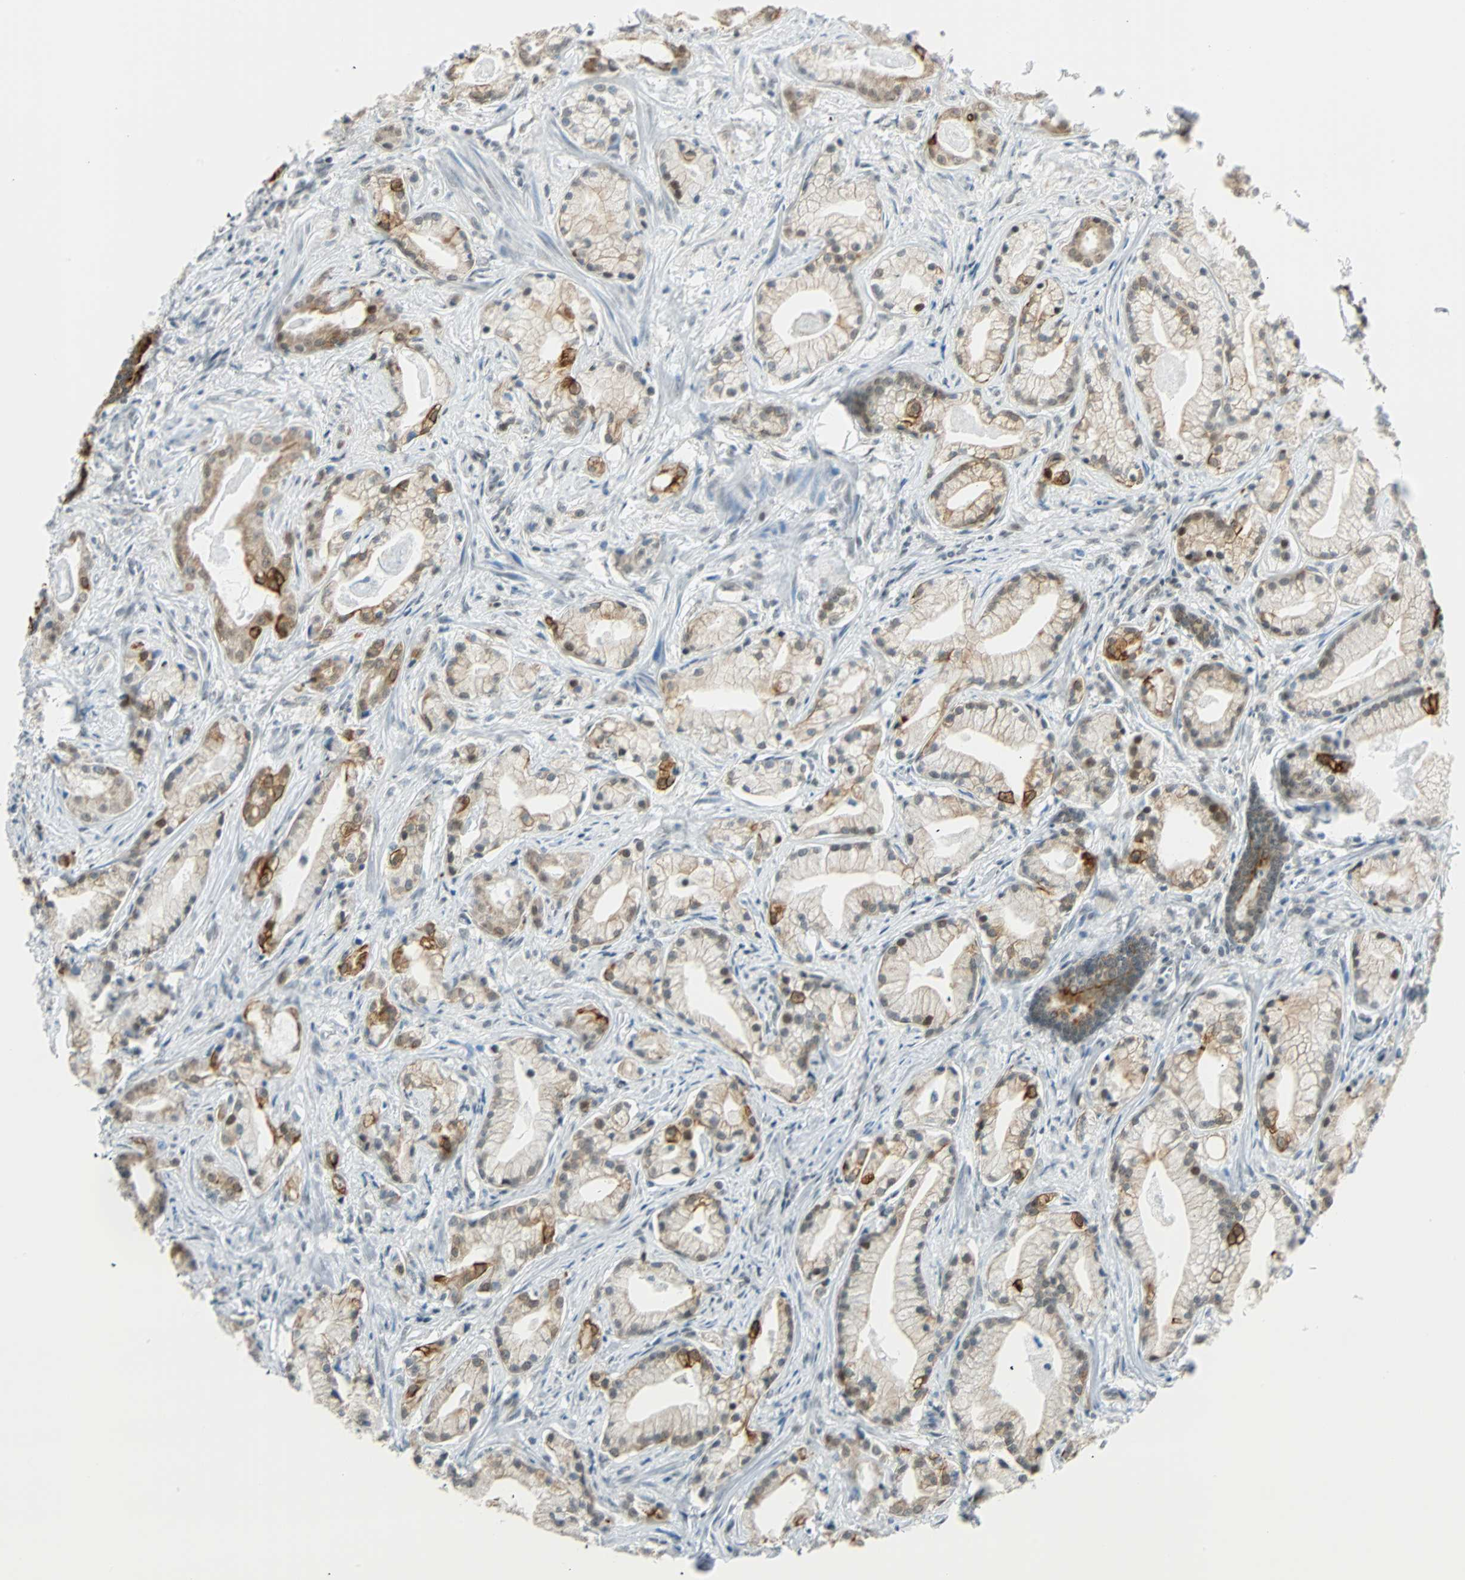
{"staining": {"intensity": "strong", "quantity": "<25%", "location": "cytoplasmic/membranous"}, "tissue": "prostate cancer", "cell_type": "Tumor cells", "image_type": "cancer", "snomed": [{"axis": "morphology", "description": "Adenocarcinoma, Low grade"}, {"axis": "topography", "description": "Prostate"}], "caption": "IHC photomicrograph of neoplastic tissue: low-grade adenocarcinoma (prostate) stained using IHC reveals medium levels of strong protein expression localized specifically in the cytoplasmic/membranous of tumor cells, appearing as a cytoplasmic/membranous brown color.", "gene": "NELFE", "patient": {"sex": "male", "age": 59}}